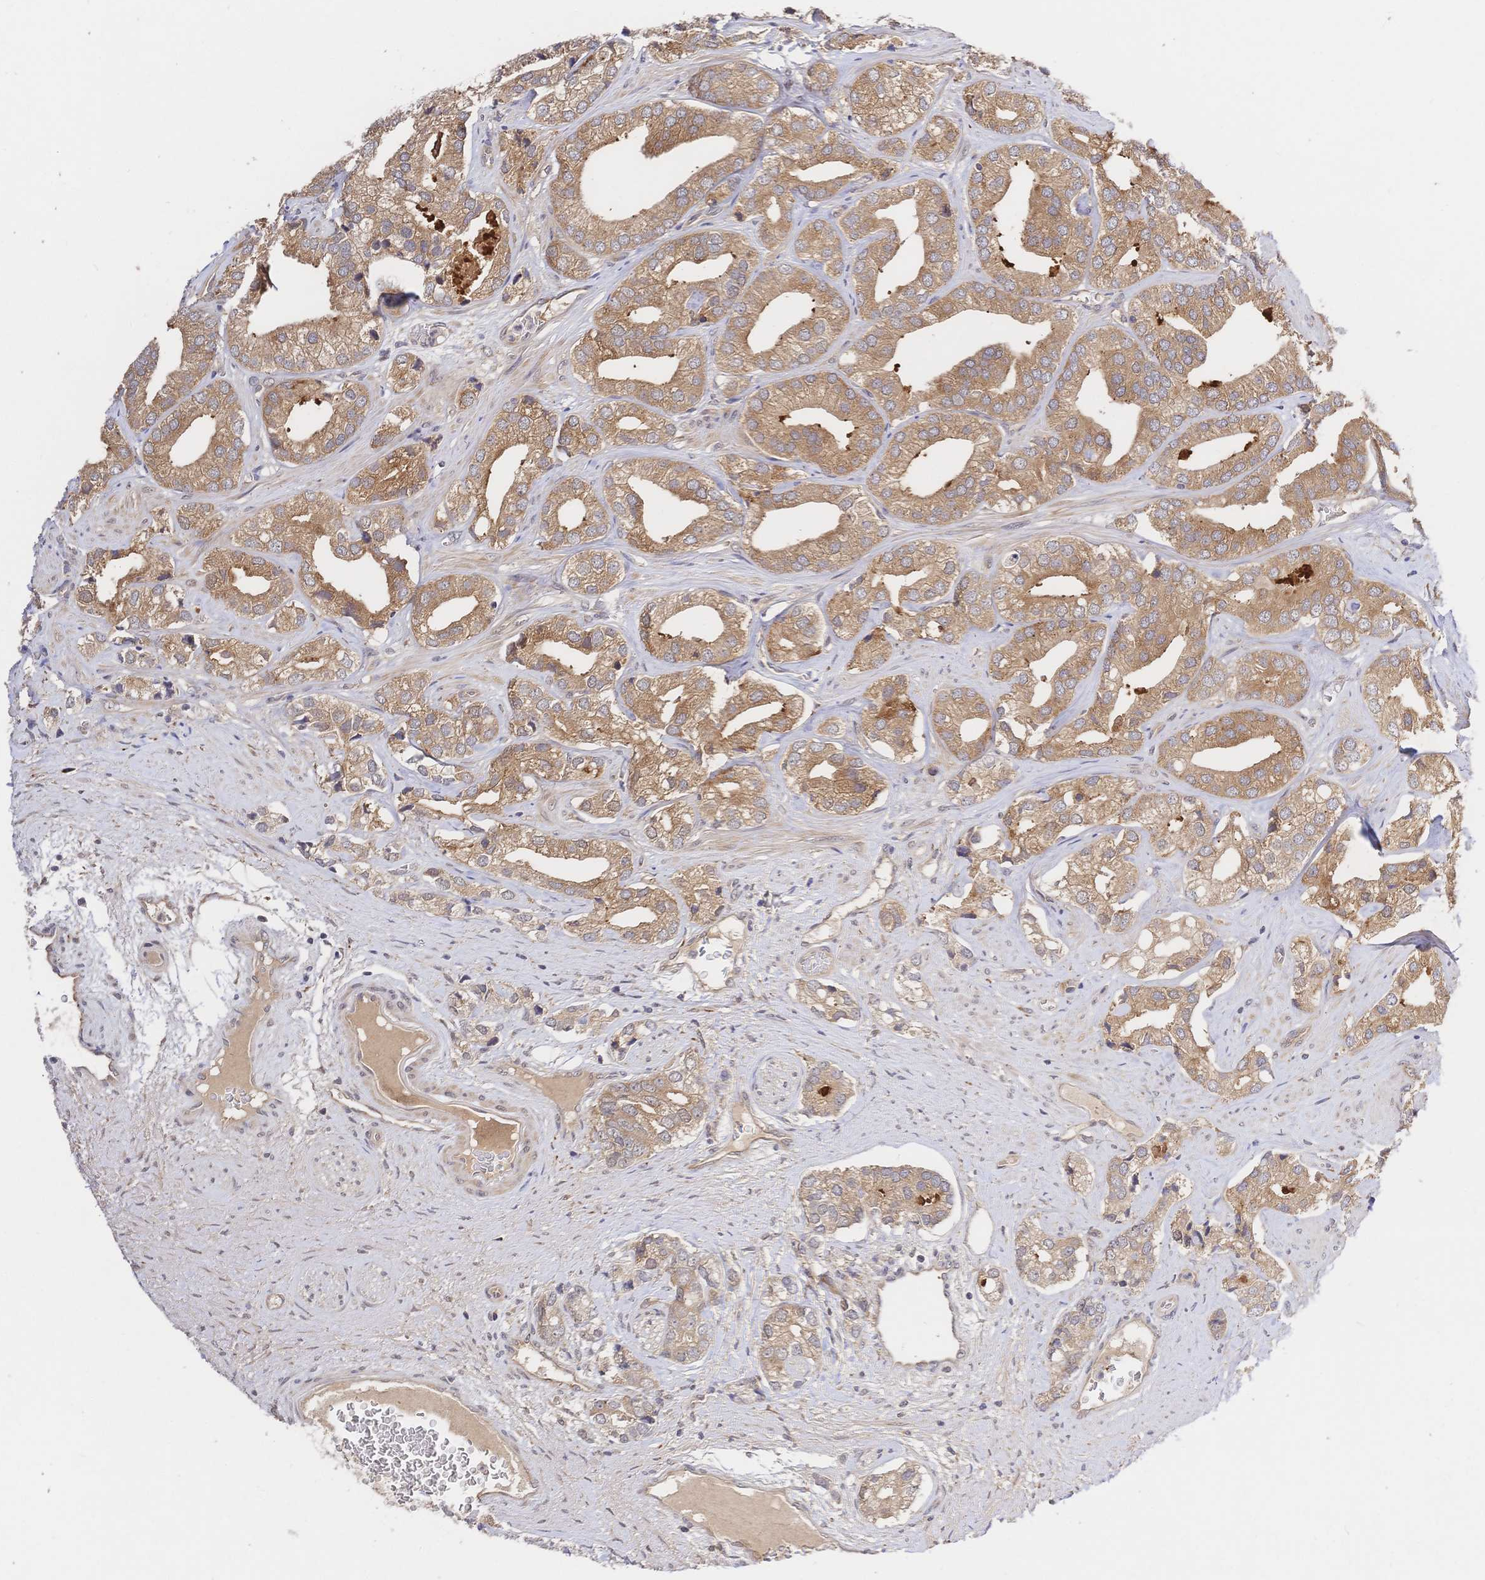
{"staining": {"intensity": "moderate", "quantity": ">75%", "location": "cytoplasmic/membranous"}, "tissue": "prostate cancer", "cell_type": "Tumor cells", "image_type": "cancer", "snomed": [{"axis": "morphology", "description": "Adenocarcinoma, High grade"}, {"axis": "topography", "description": "Prostate"}], "caption": "High-magnification brightfield microscopy of prostate cancer (adenocarcinoma (high-grade)) stained with DAB (3,3'-diaminobenzidine) (brown) and counterstained with hematoxylin (blue). tumor cells exhibit moderate cytoplasmic/membranous positivity is seen in approximately>75% of cells.", "gene": "LMO4", "patient": {"sex": "male", "age": 58}}